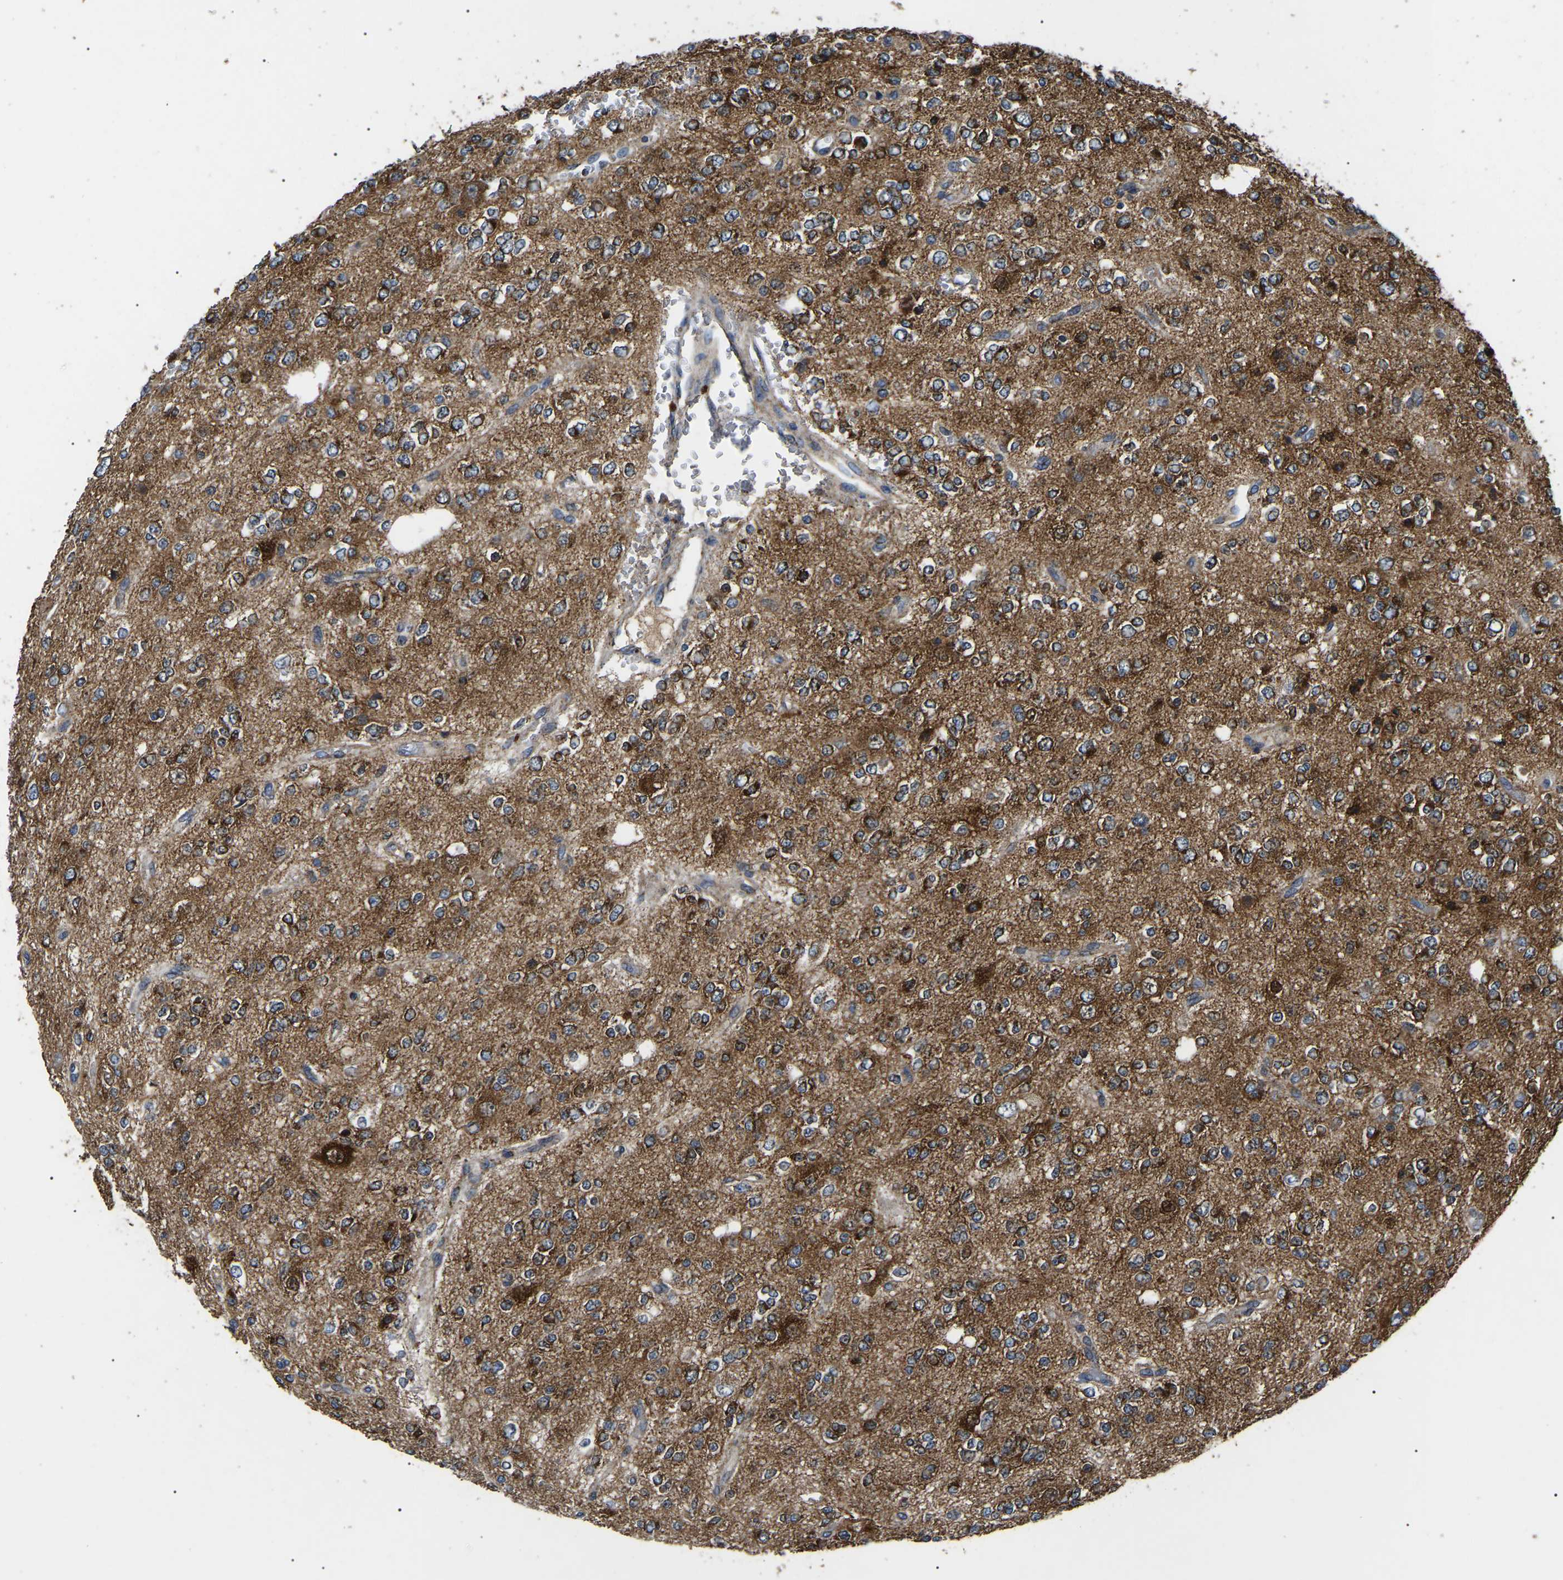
{"staining": {"intensity": "strong", "quantity": ">75%", "location": "cytoplasmic/membranous"}, "tissue": "glioma", "cell_type": "Tumor cells", "image_type": "cancer", "snomed": [{"axis": "morphology", "description": "Glioma, malignant, Low grade"}, {"axis": "topography", "description": "Brain"}], "caption": "Tumor cells exhibit high levels of strong cytoplasmic/membranous positivity in approximately >75% of cells in glioma. The protein is shown in brown color, while the nuclei are stained blue.", "gene": "PPM1E", "patient": {"sex": "male", "age": 38}}